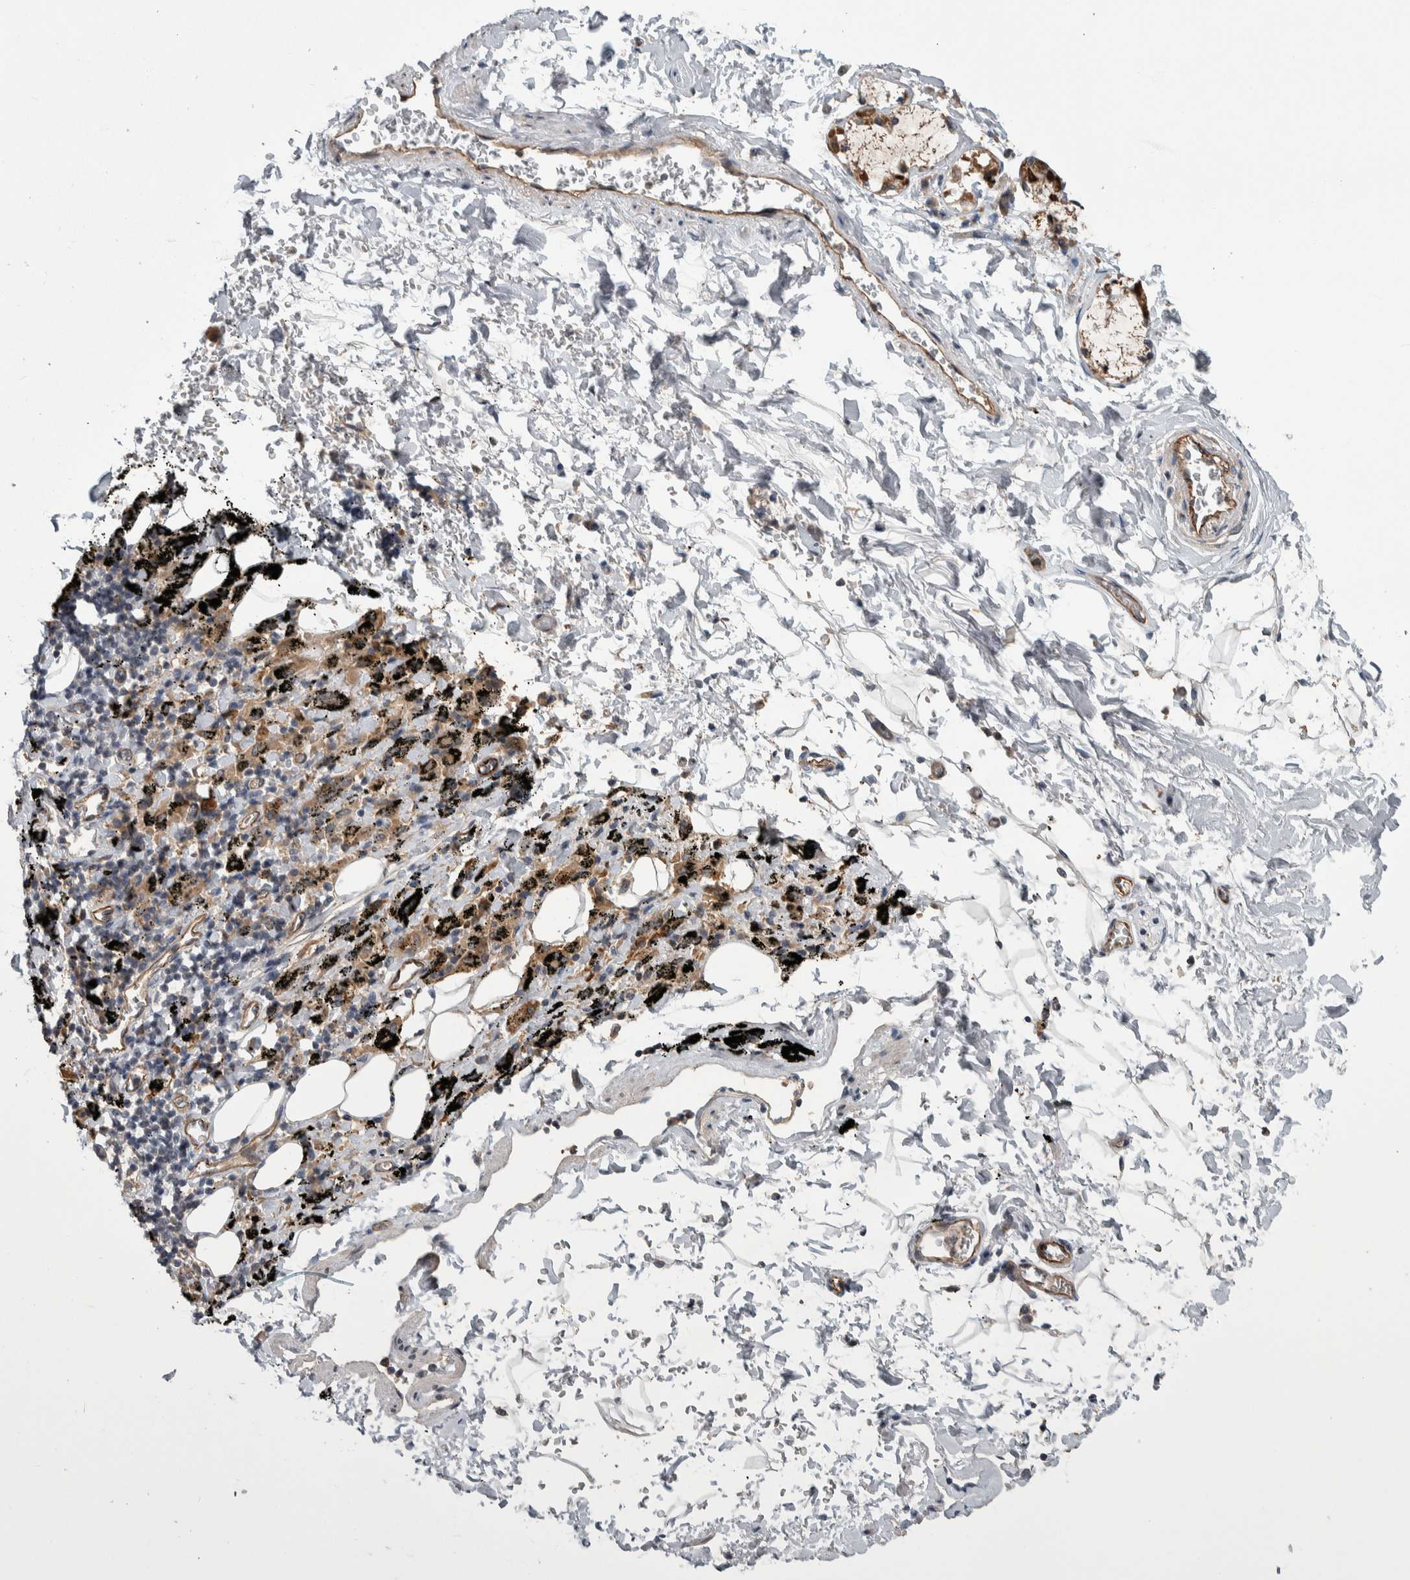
{"staining": {"intensity": "negative", "quantity": "none", "location": "none"}, "tissue": "adipose tissue", "cell_type": "Adipocytes", "image_type": "normal", "snomed": [{"axis": "morphology", "description": "Normal tissue, NOS"}, {"axis": "topography", "description": "Cartilage tissue"}, {"axis": "topography", "description": "Lung"}], "caption": "DAB (3,3'-diaminobenzidine) immunohistochemical staining of unremarkable human adipose tissue exhibits no significant expression in adipocytes.", "gene": "PRDM4", "patient": {"sex": "female", "age": 77}}